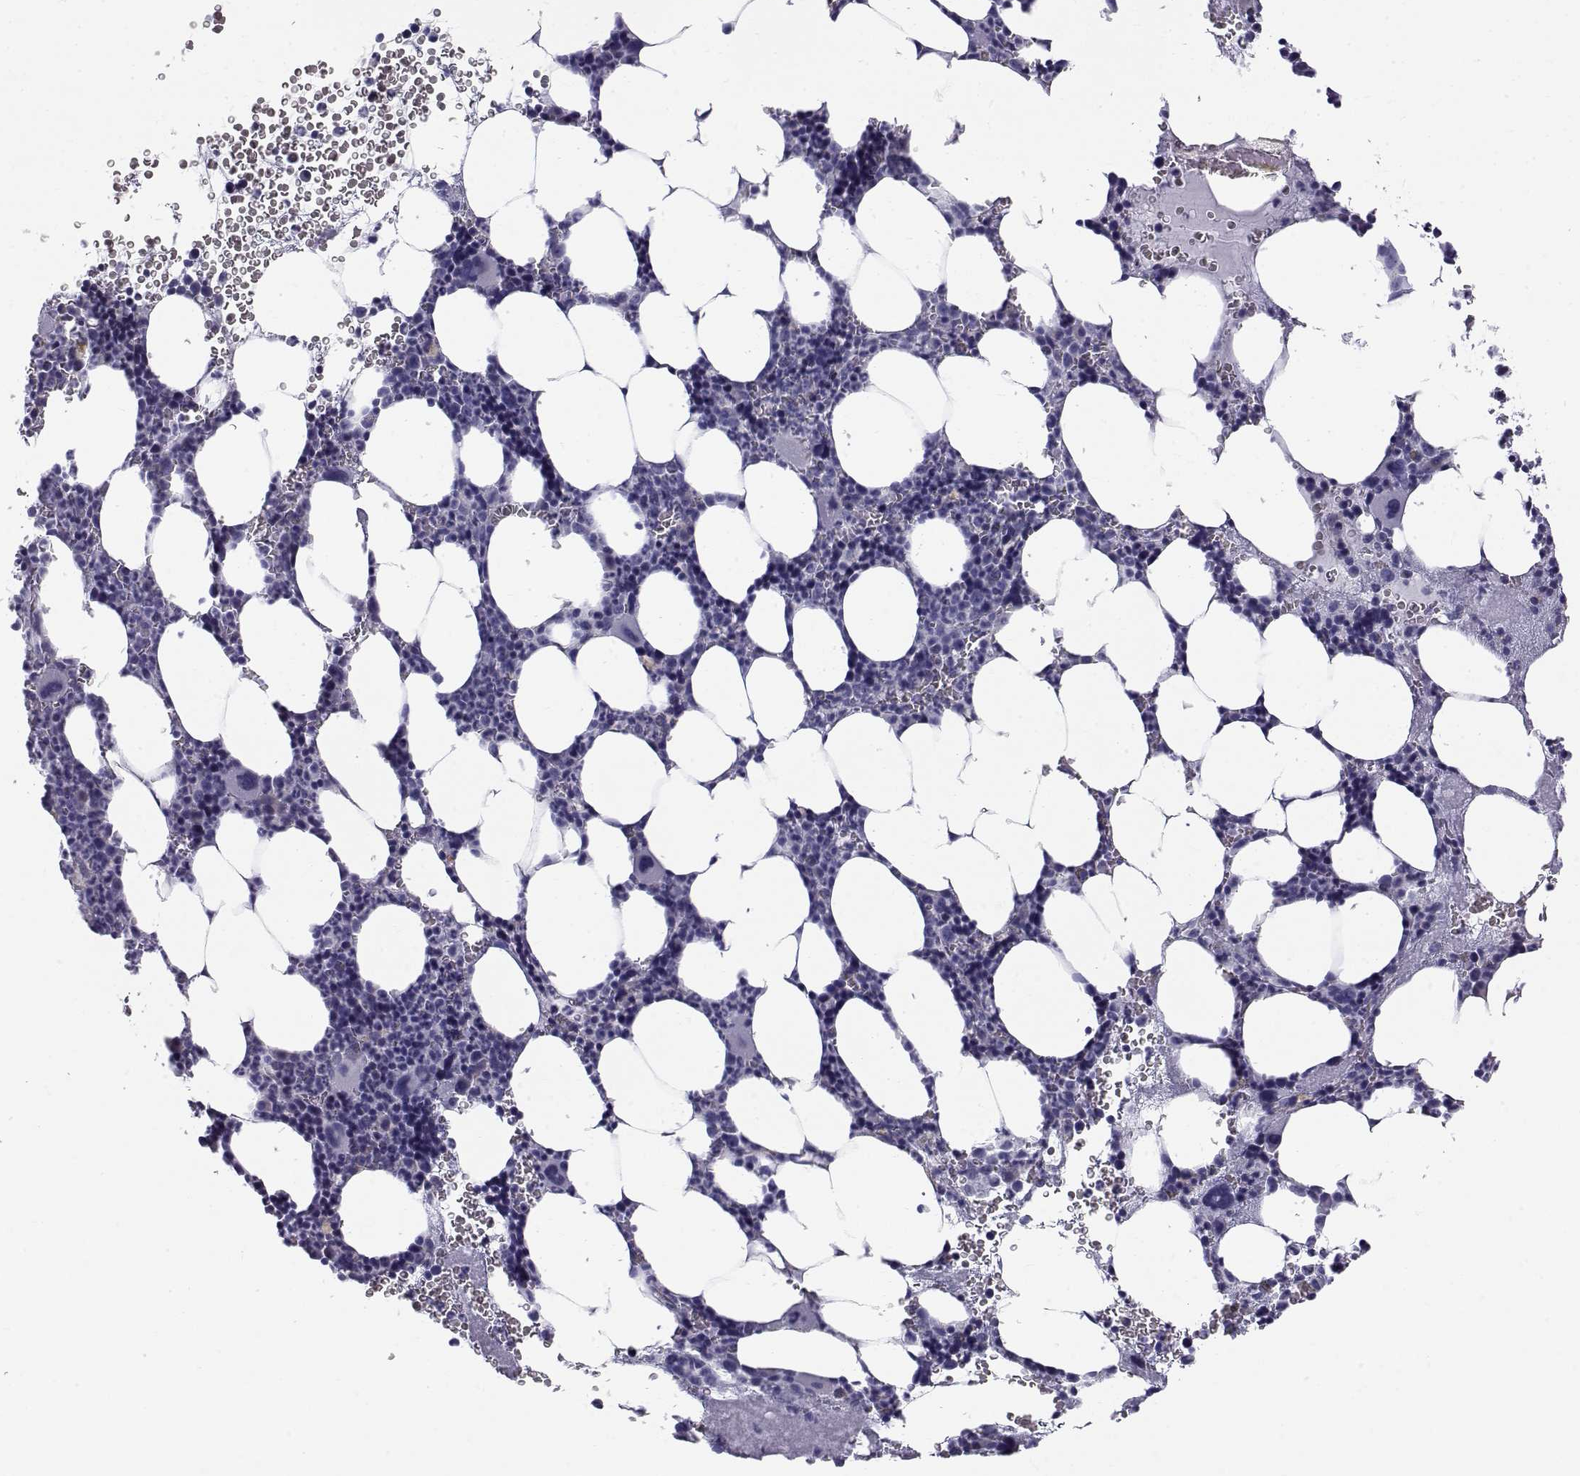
{"staining": {"intensity": "negative", "quantity": "none", "location": "none"}, "tissue": "bone marrow", "cell_type": "Hematopoietic cells", "image_type": "normal", "snomed": [{"axis": "morphology", "description": "Normal tissue, NOS"}, {"axis": "topography", "description": "Bone marrow"}], "caption": "IHC histopathology image of normal bone marrow: bone marrow stained with DAB (3,3'-diaminobenzidine) reveals no significant protein staining in hematopoietic cells.", "gene": "RNASE12", "patient": {"sex": "male", "age": 44}}